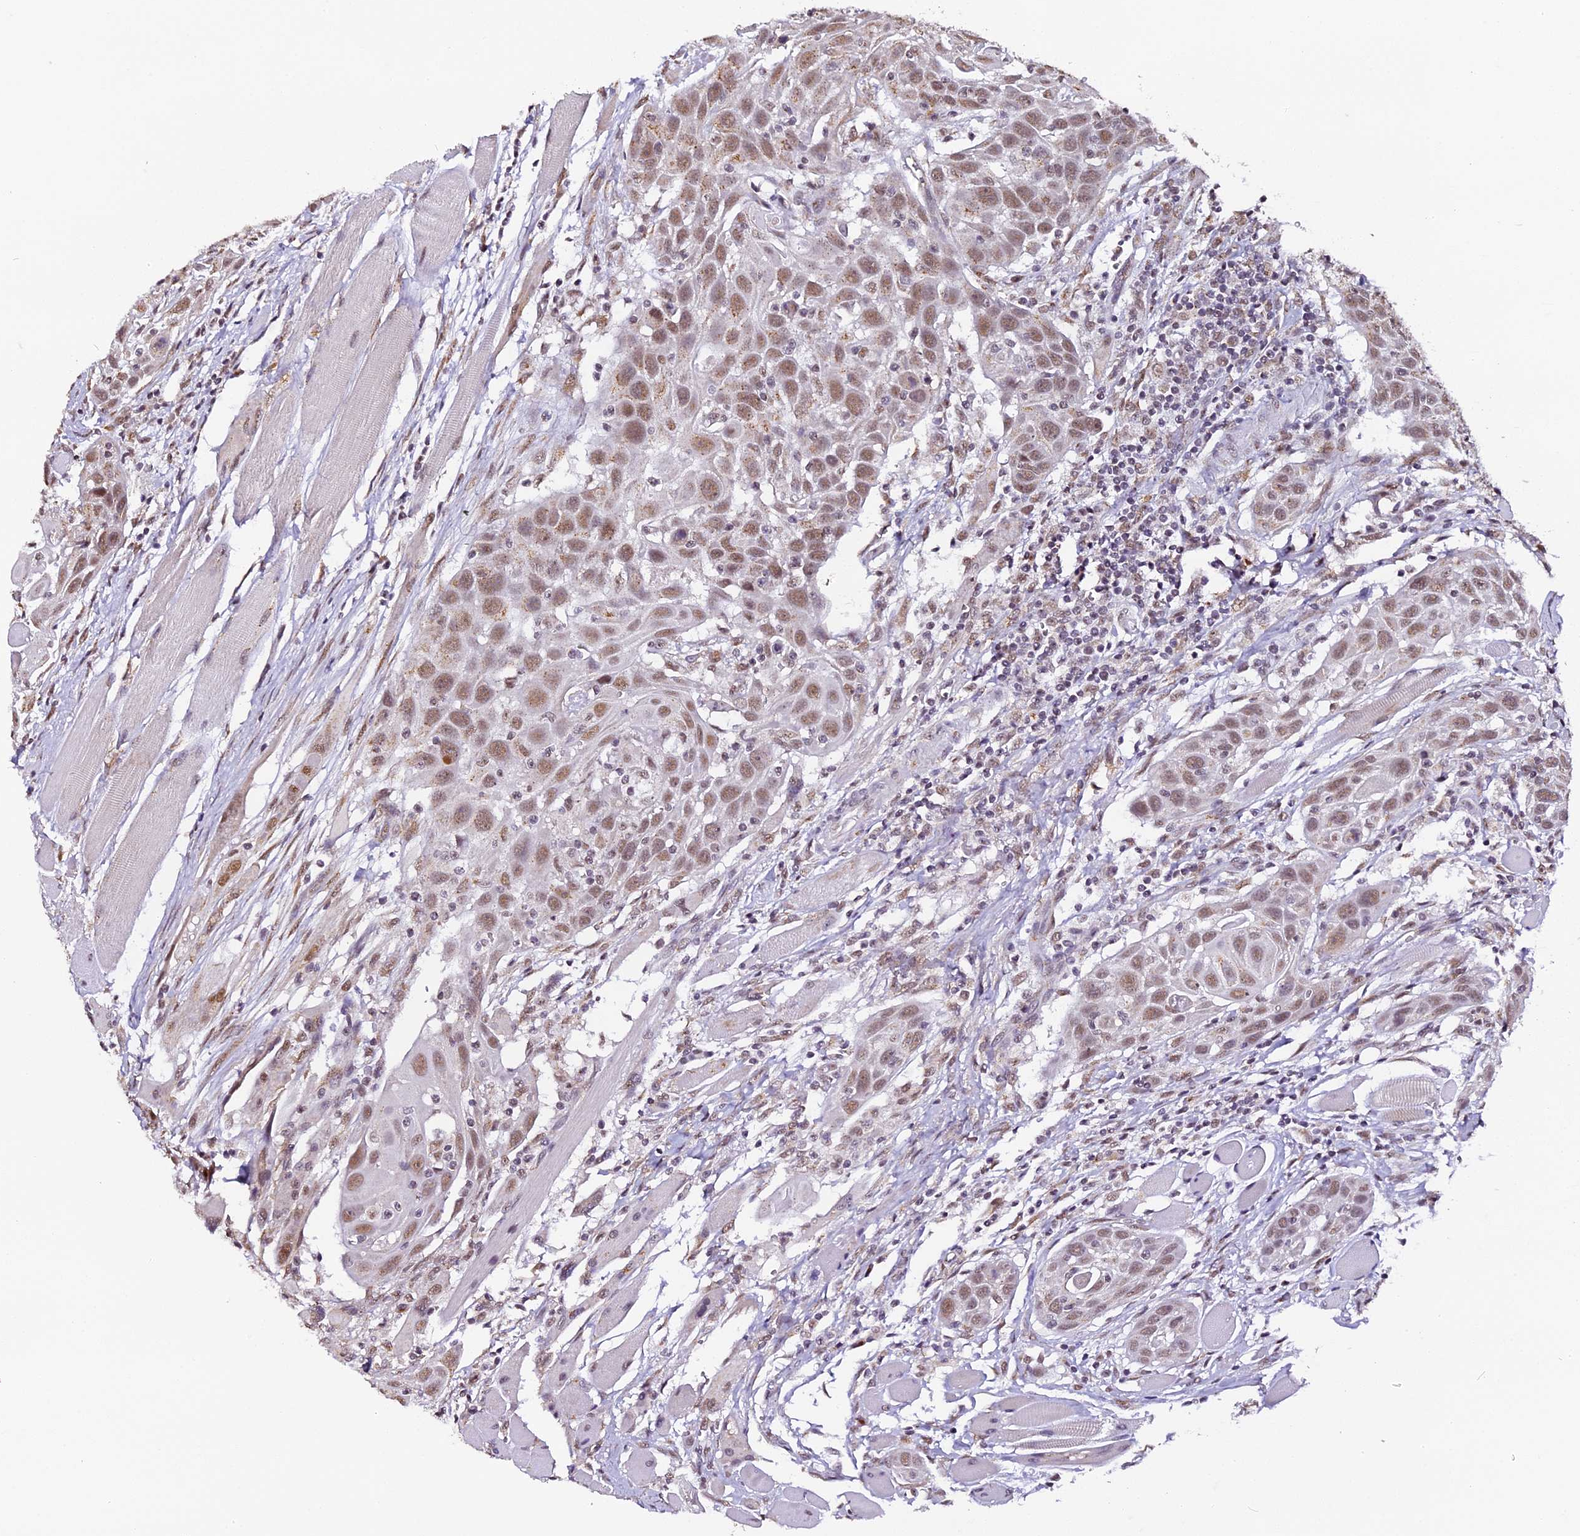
{"staining": {"intensity": "moderate", "quantity": ">75%", "location": "nuclear"}, "tissue": "head and neck cancer", "cell_type": "Tumor cells", "image_type": "cancer", "snomed": [{"axis": "morphology", "description": "Squamous cell carcinoma, NOS"}, {"axis": "topography", "description": "Oral tissue"}, {"axis": "topography", "description": "Head-Neck"}], "caption": "Immunohistochemical staining of head and neck cancer shows moderate nuclear protein staining in approximately >75% of tumor cells.", "gene": "NCBP1", "patient": {"sex": "female", "age": 50}}